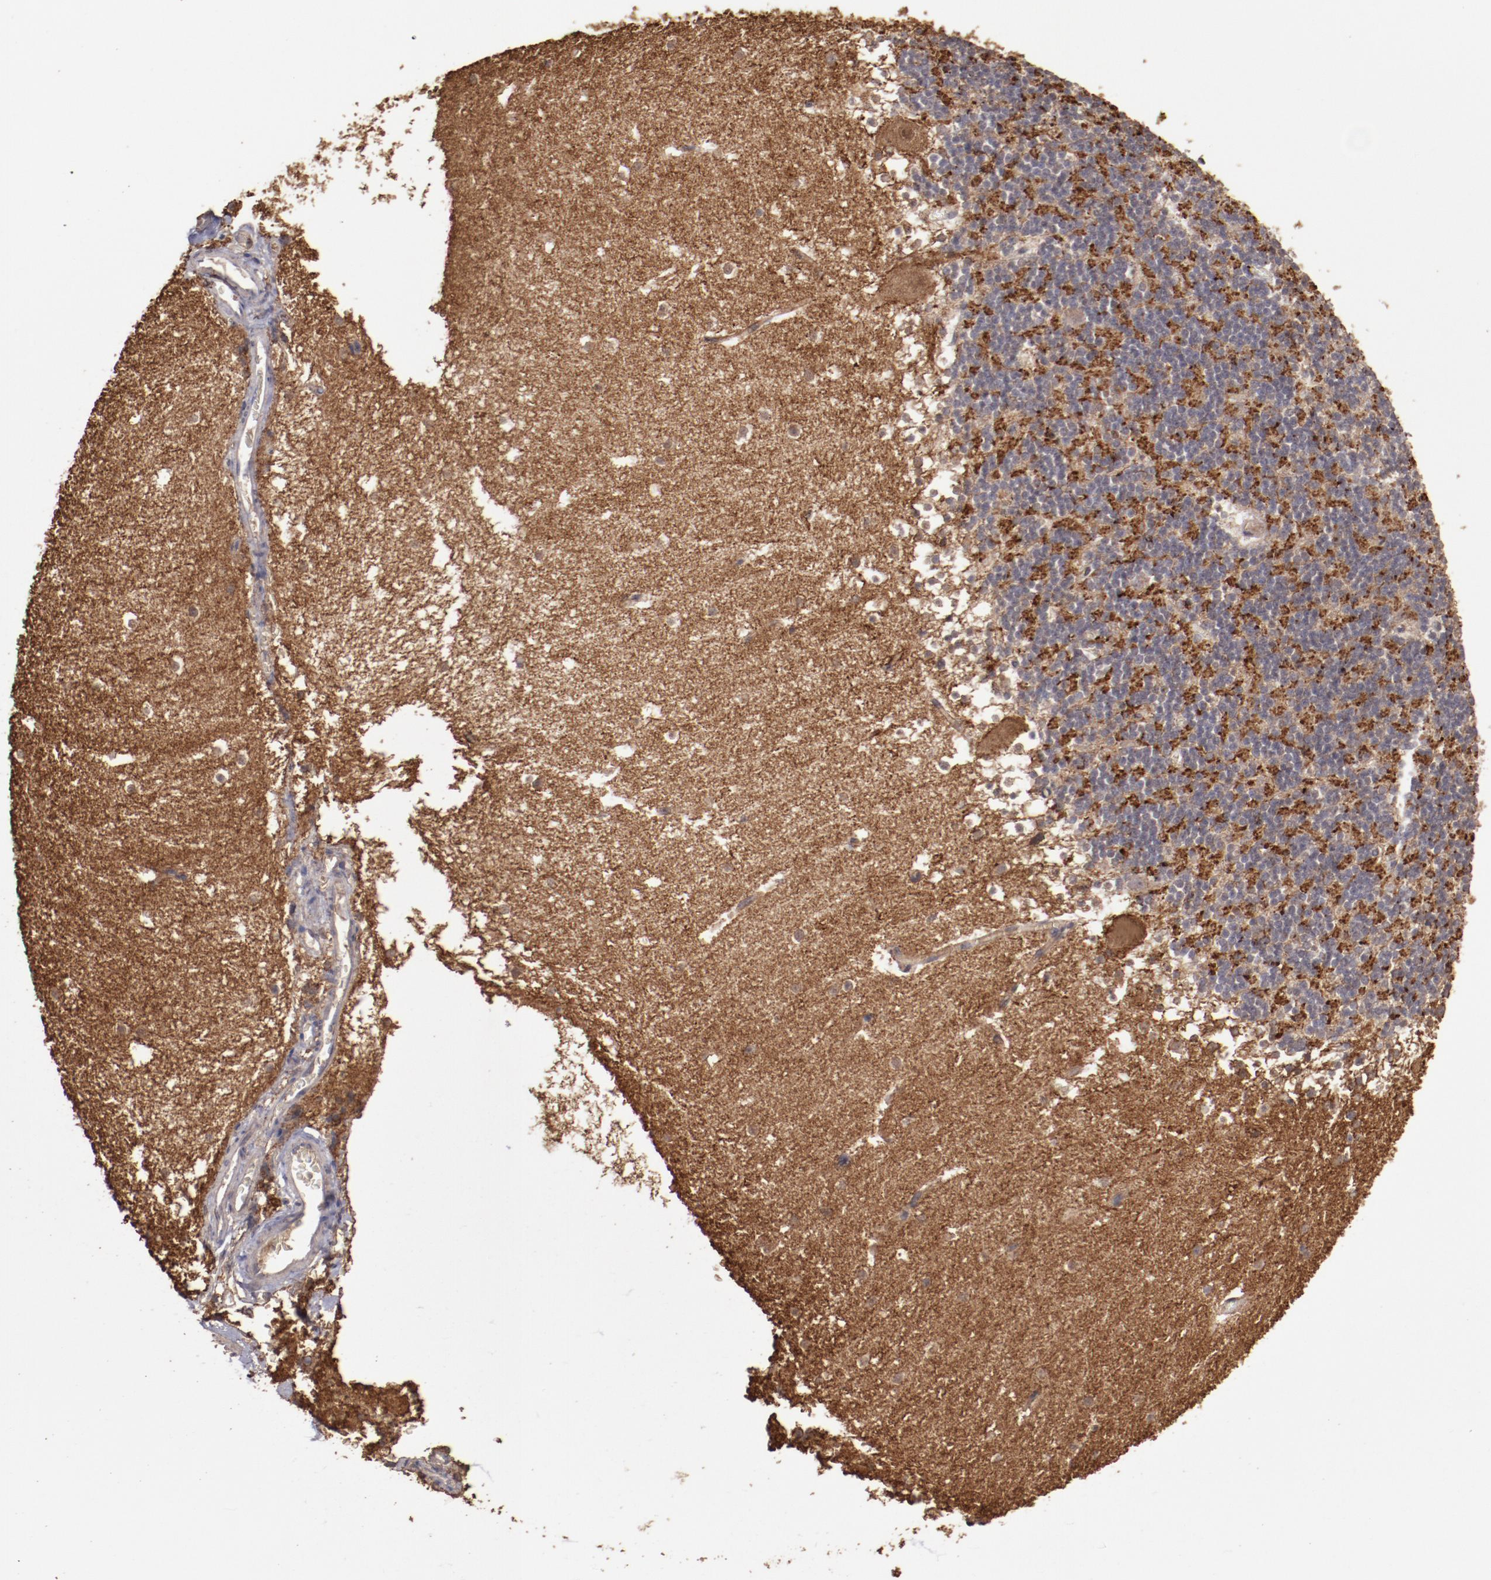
{"staining": {"intensity": "strong", "quantity": ">75%", "location": "cytoplasmic/membranous"}, "tissue": "cerebellum", "cell_type": "Cells in granular layer", "image_type": "normal", "snomed": [{"axis": "morphology", "description": "Normal tissue, NOS"}, {"axis": "topography", "description": "Cerebellum"}], "caption": "A micrograph of cerebellum stained for a protein displays strong cytoplasmic/membranous brown staining in cells in granular layer.", "gene": "FAT1", "patient": {"sex": "male", "age": 45}}